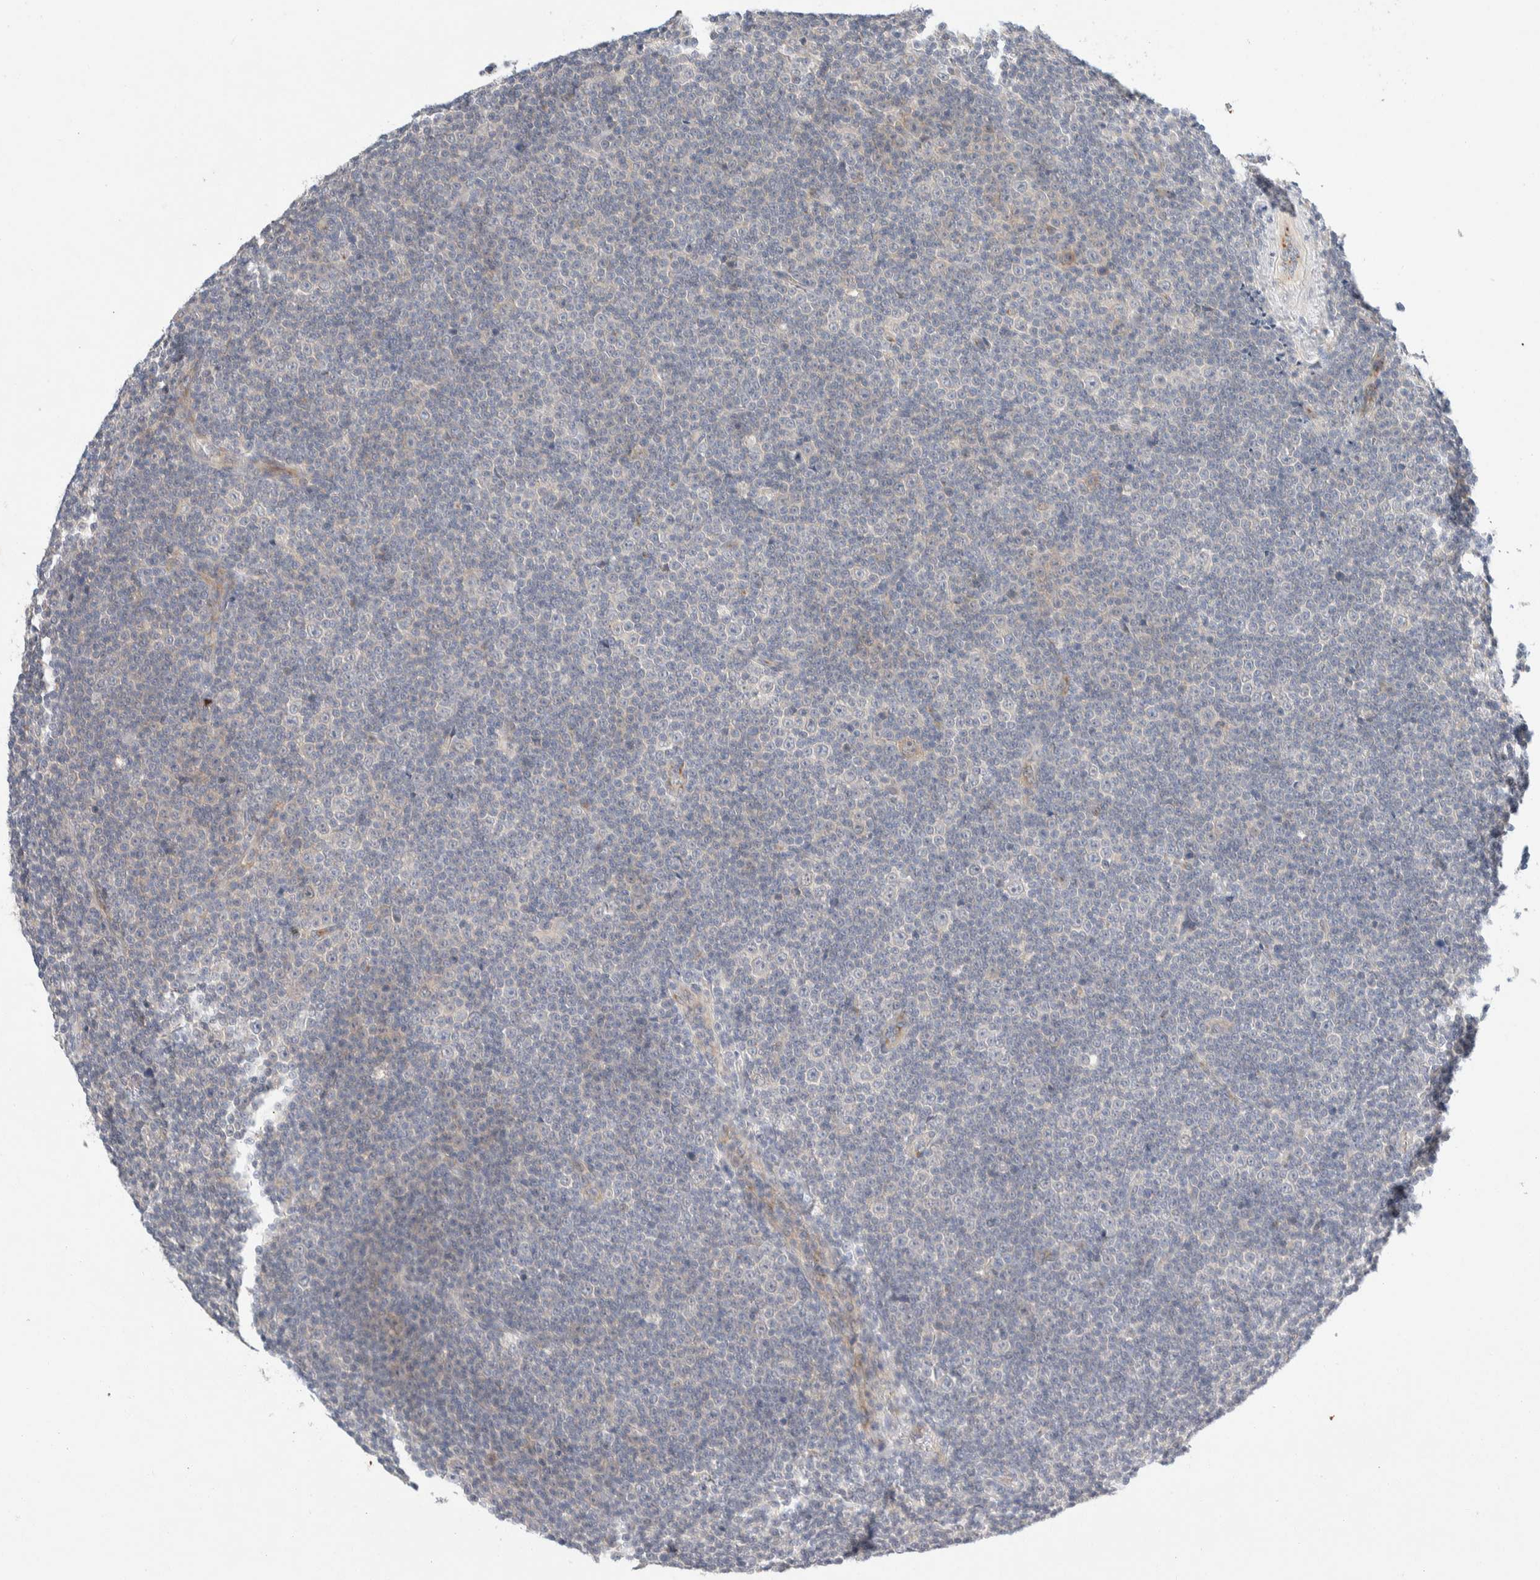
{"staining": {"intensity": "negative", "quantity": "none", "location": "none"}, "tissue": "lymphoma", "cell_type": "Tumor cells", "image_type": "cancer", "snomed": [{"axis": "morphology", "description": "Malignant lymphoma, non-Hodgkin's type, Low grade"}, {"axis": "topography", "description": "Lymph node"}], "caption": "Immunohistochemistry photomicrograph of lymphoma stained for a protein (brown), which displays no staining in tumor cells.", "gene": "TMEM184B", "patient": {"sex": "female", "age": 67}}